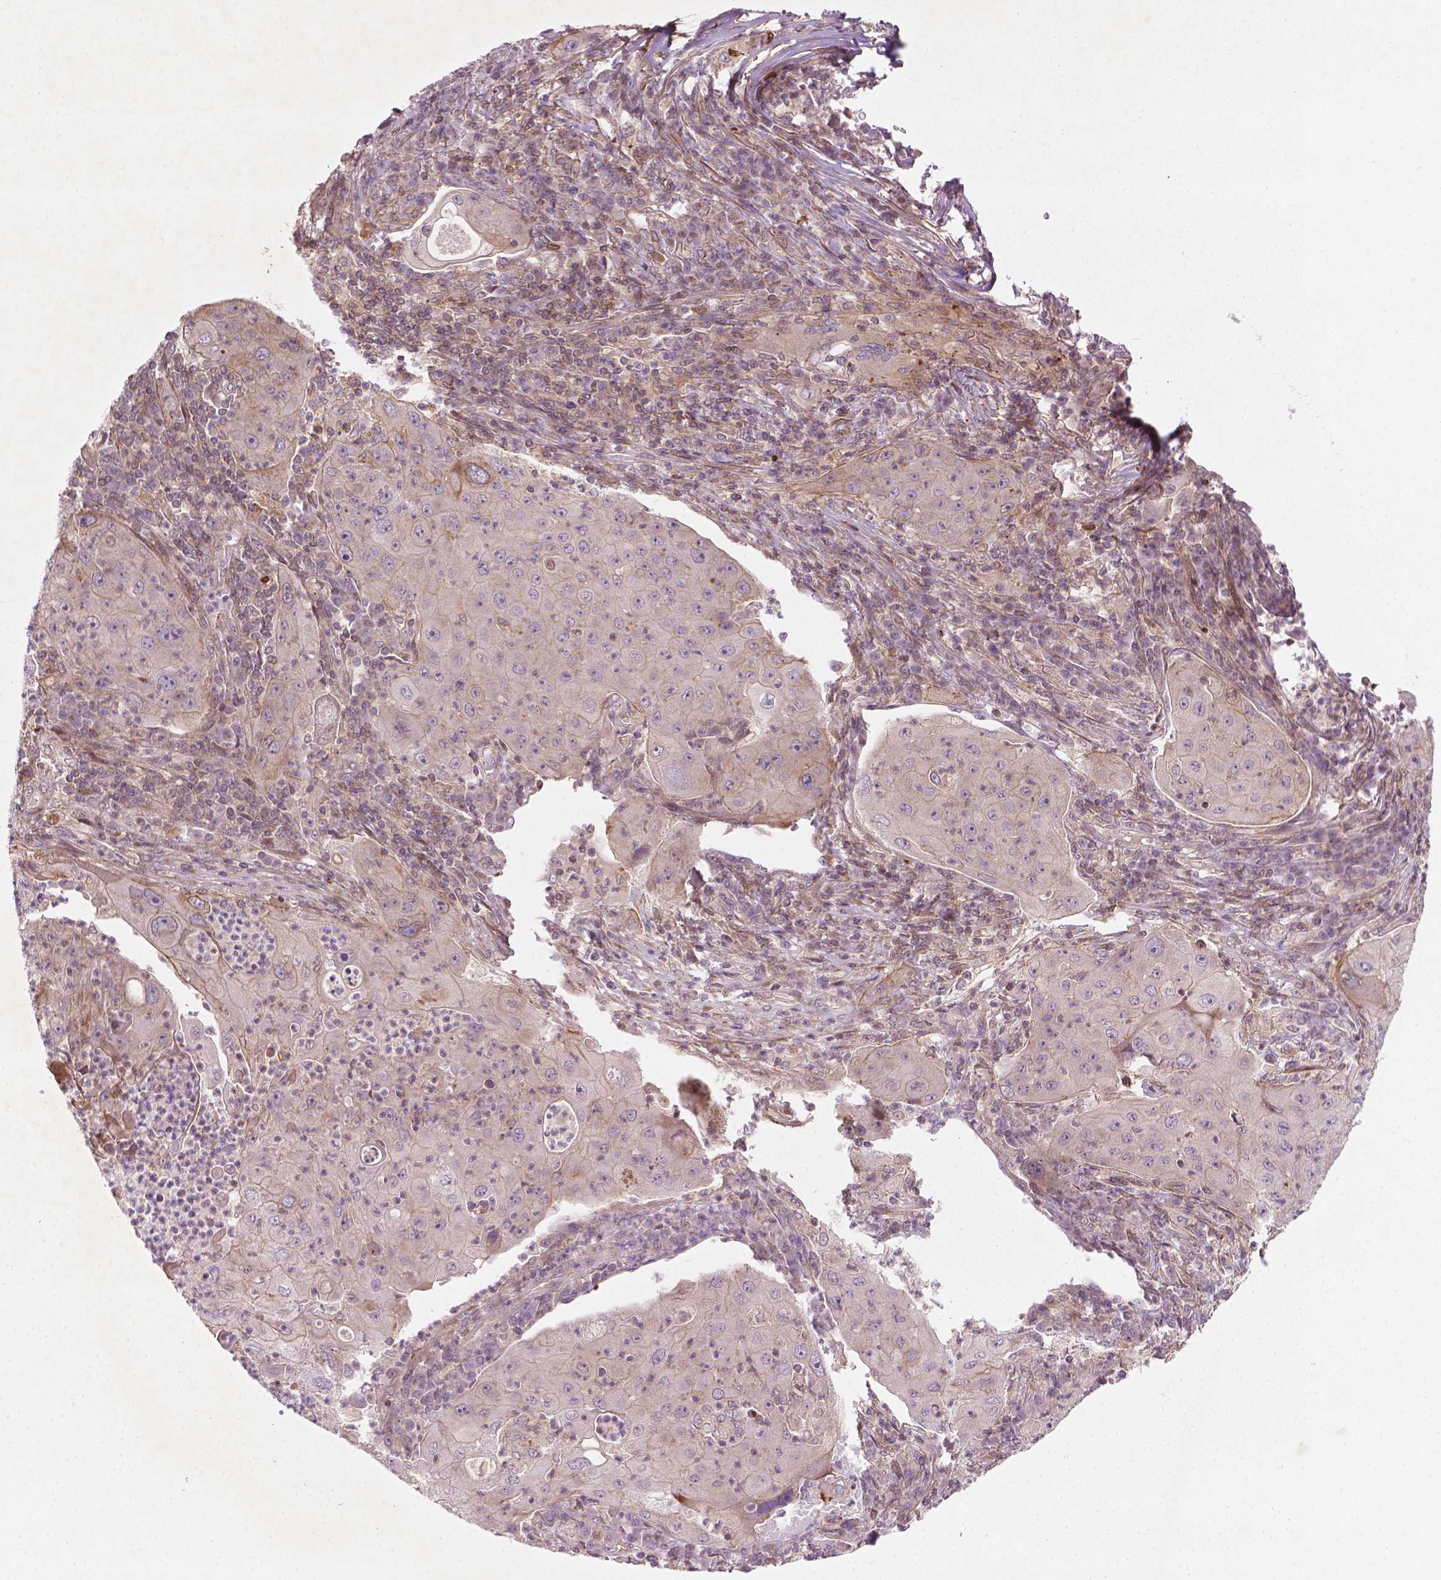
{"staining": {"intensity": "moderate", "quantity": "<25%", "location": "cytoplasmic/membranous"}, "tissue": "lung cancer", "cell_type": "Tumor cells", "image_type": "cancer", "snomed": [{"axis": "morphology", "description": "Squamous cell carcinoma, NOS"}, {"axis": "topography", "description": "Lung"}], "caption": "High-power microscopy captured an immunohistochemistry (IHC) micrograph of lung cancer, revealing moderate cytoplasmic/membranous expression in approximately <25% of tumor cells.", "gene": "TCHP", "patient": {"sex": "female", "age": 59}}